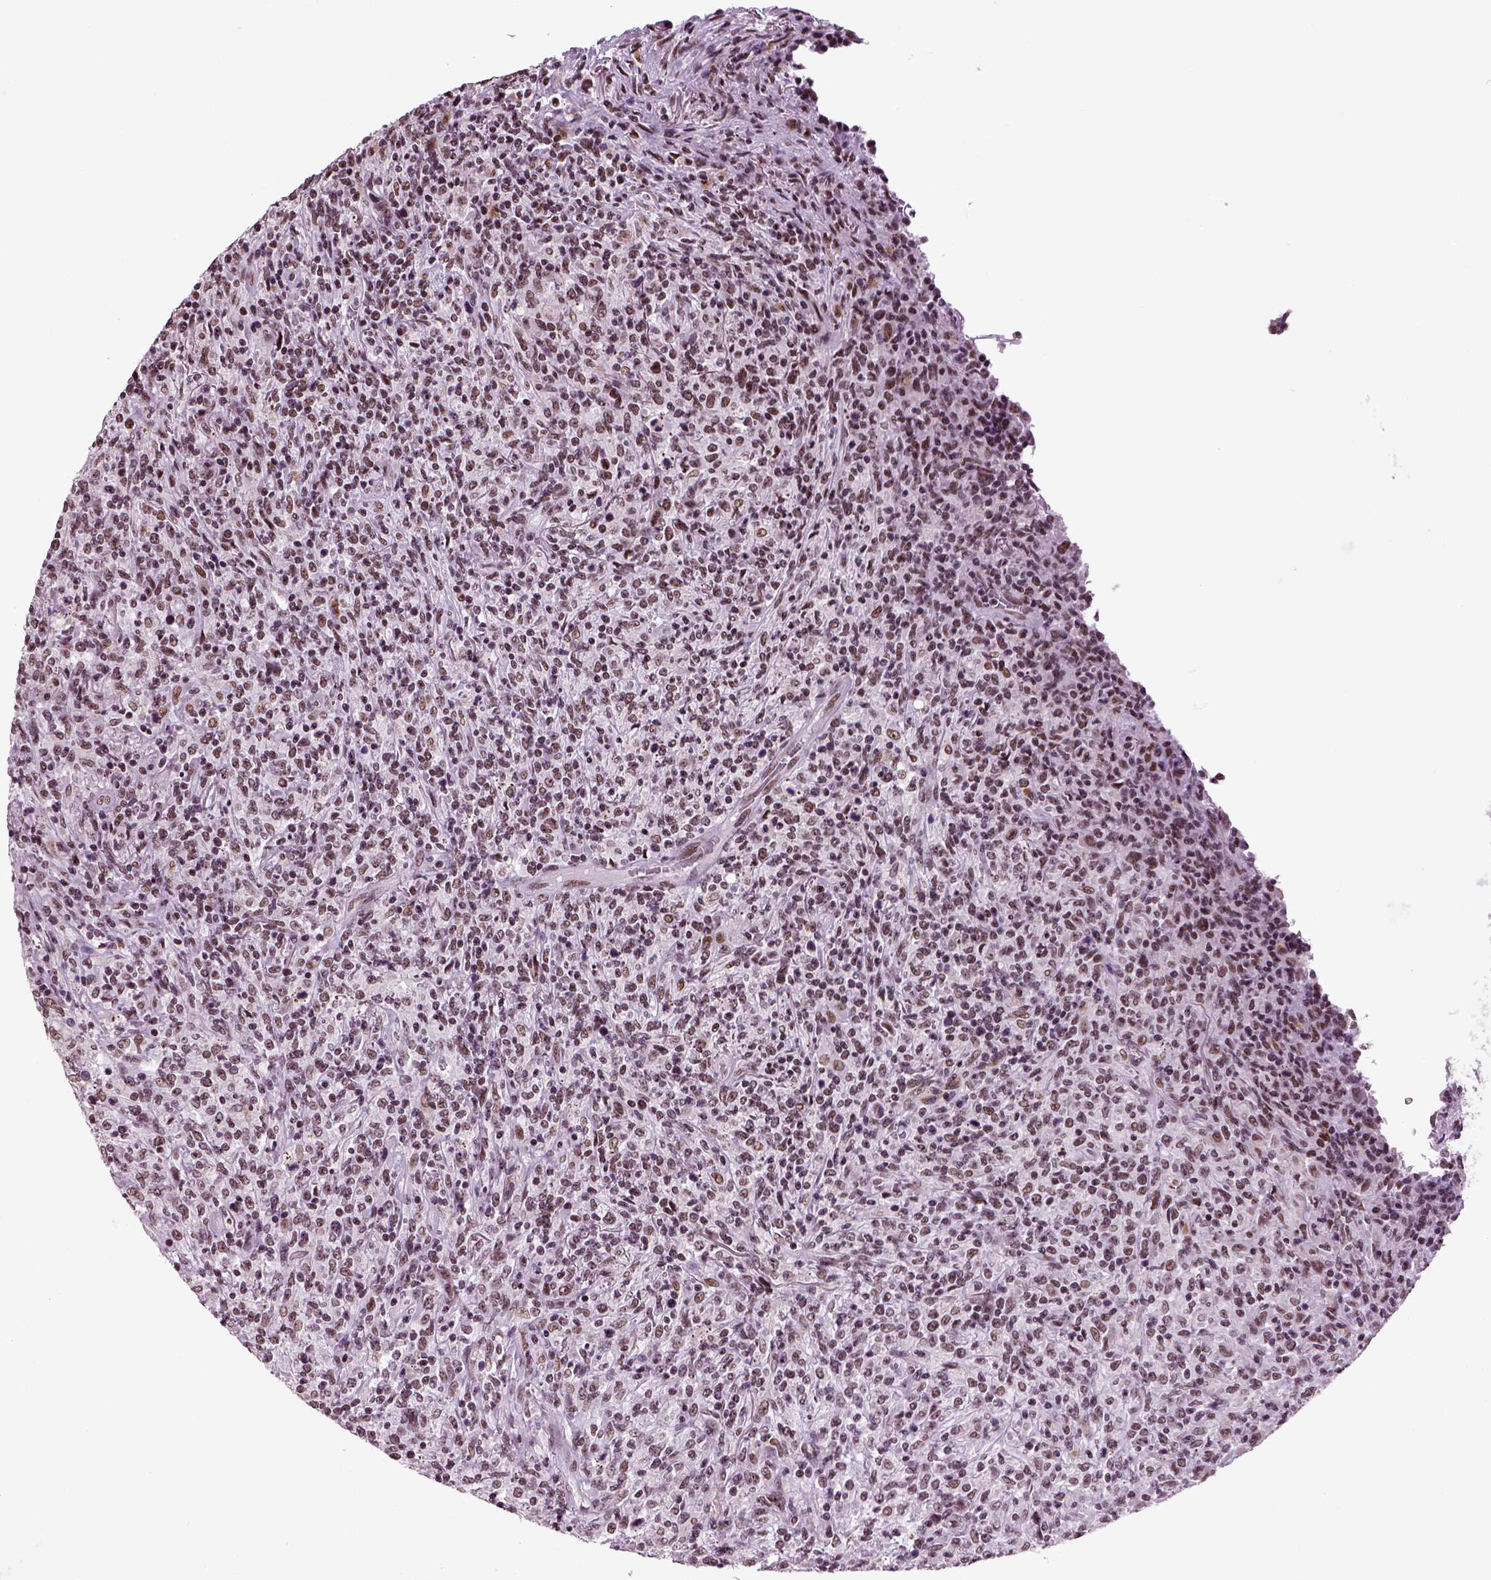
{"staining": {"intensity": "negative", "quantity": "none", "location": "none"}, "tissue": "lymphoma", "cell_type": "Tumor cells", "image_type": "cancer", "snomed": [{"axis": "morphology", "description": "Malignant lymphoma, non-Hodgkin's type, High grade"}, {"axis": "topography", "description": "Lung"}], "caption": "The histopathology image demonstrates no staining of tumor cells in lymphoma.", "gene": "RCOR3", "patient": {"sex": "male", "age": 79}}